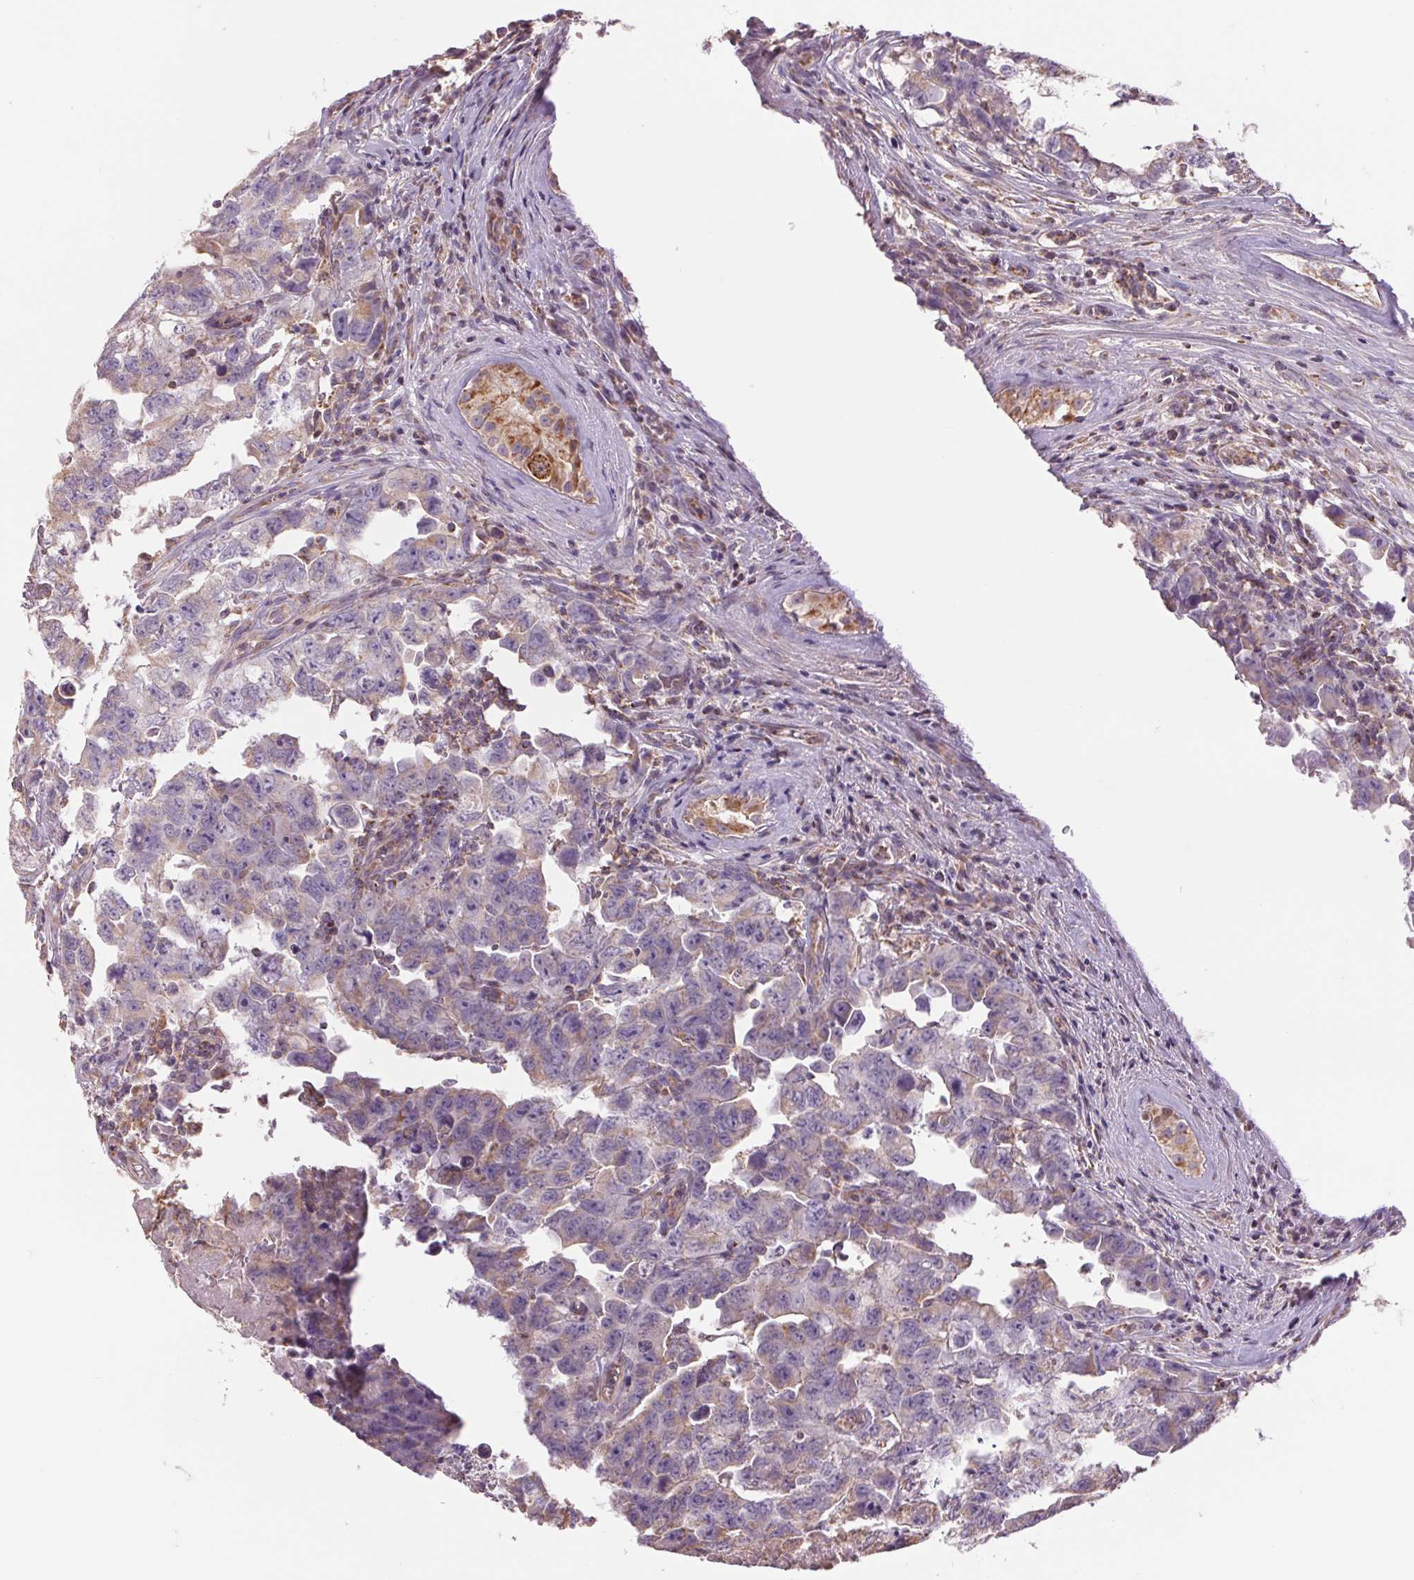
{"staining": {"intensity": "negative", "quantity": "none", "location": "none"}, "tissue": "testis cancer", "cell_type": "Tumor cells", "image_type": "cancer", "snomed": [{"axis": "morphology", "description": "Carcinoma, Embryonal, NOS"}, {"axis": "topography", "description": "Testis"}], "caption": "Protein analysis of testis cancer (embryonal carcinoma) exhibits no significant positivity in tumor cells. (DAB (3,3'-diaminobenzidine) IHC, high magnification).", "gene": "DGUOK", "patient": {"sex": "male", "age": 22}}